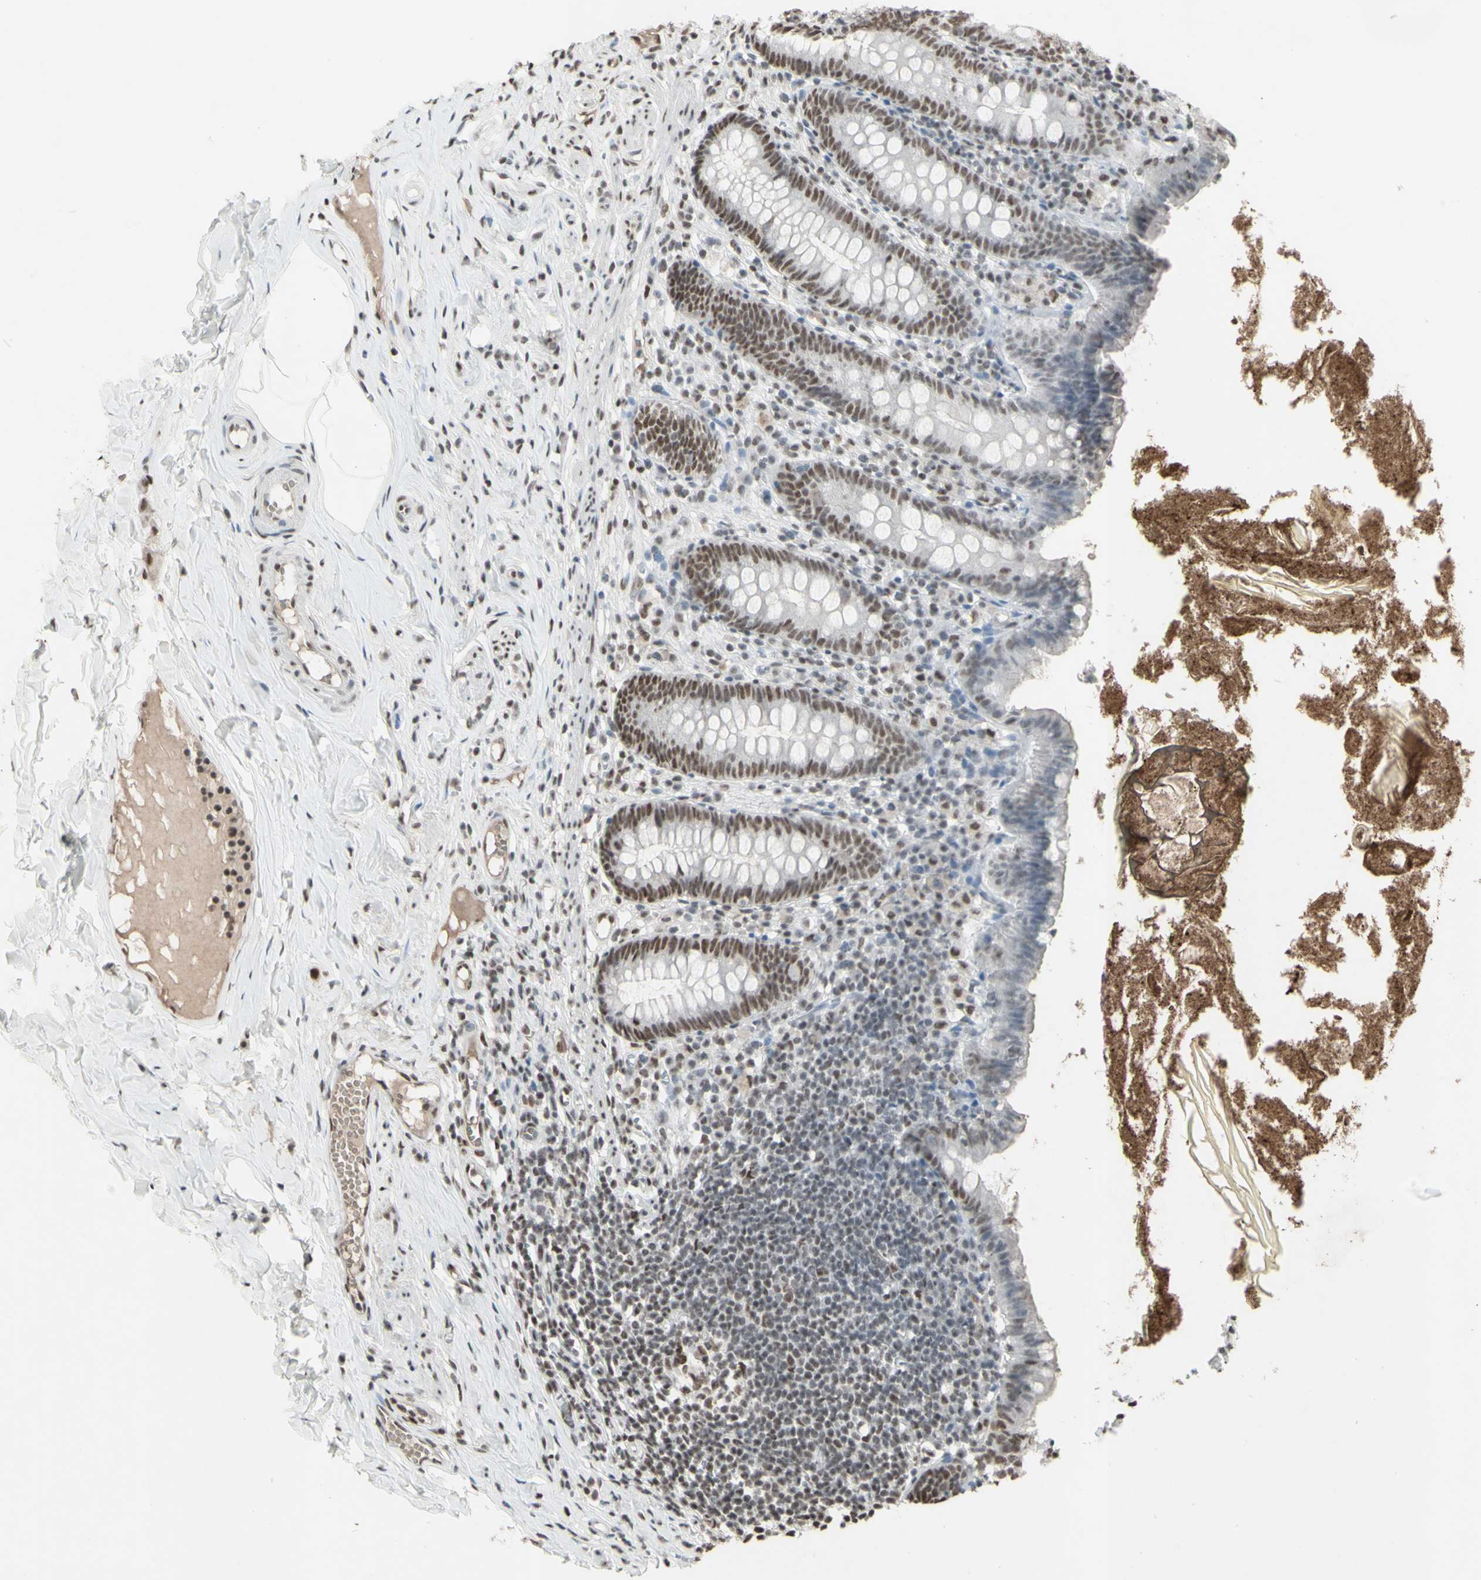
{"staining": {"intensity": "moderate", "quantity": ">75%", "location": "nuclear"}, "tissue": "appendix", "cell_type": "Glandular cells", "image_type": "normal", "snomed": [{"axis": "morphology", "description": "Normal tissue, NOS"}, {"axis": "topography", "description": "Appendix"}], "caption": "Immunohistochemistry (DAB) staining of benign appendix shows moderate nuclear protein positivity in about >75% of glandular cells.", "gene": "TRIM28", "patient": {"sex": "male", "age": 52}}